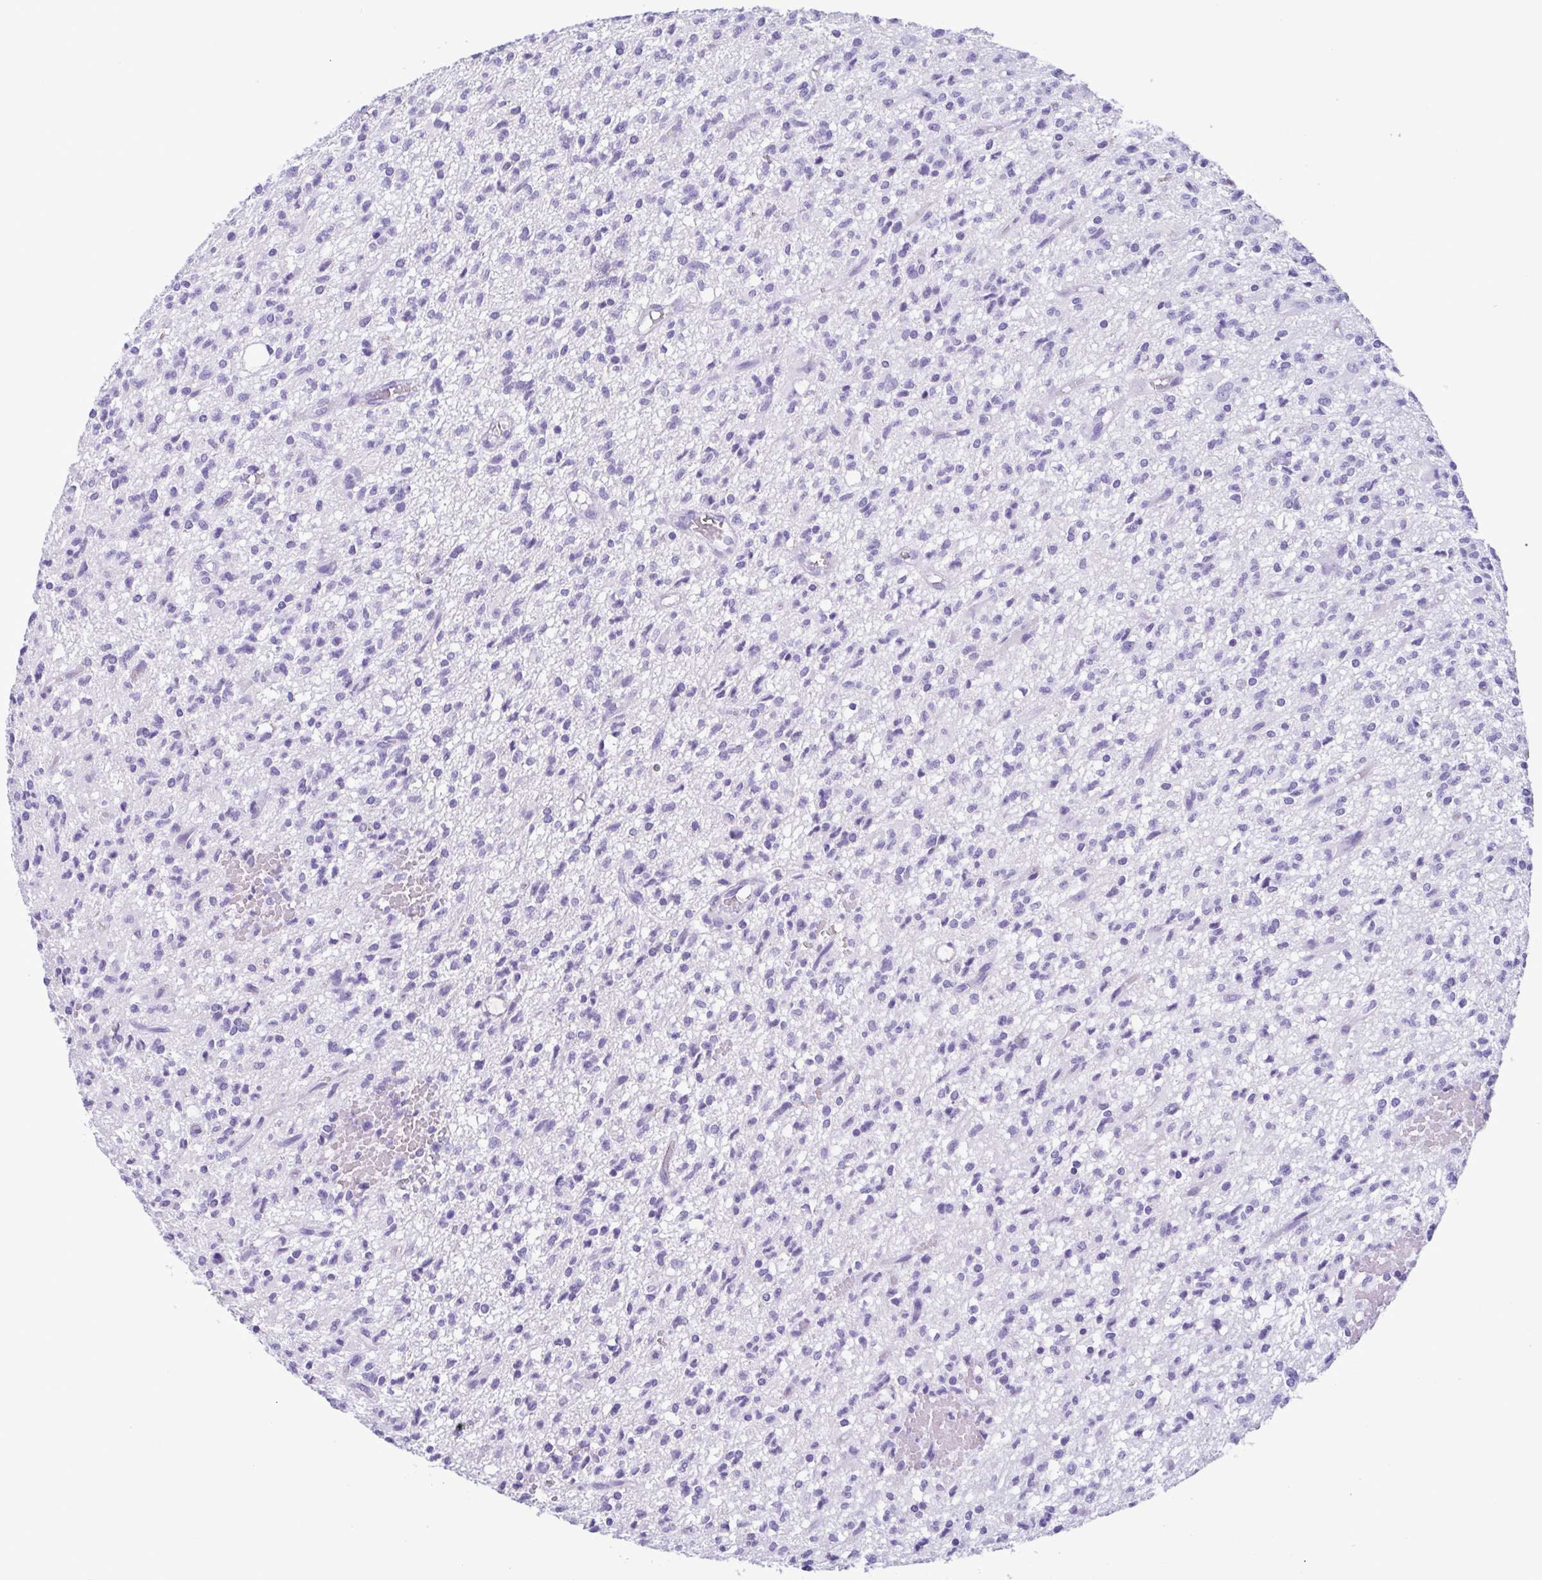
{"staining": {"intensity": "negative", "quantity": "none", "location": "none"}, "tissue": "glioma", "cell_type": "Tumor cells", "image_type": "cancer", "snomed": [{"axis": "morphology", "description": "Glioma, malignant, Low grade"}, {"axis": "topography", "description": "Brain"}], "caption": "Malignant low-grade glioma was stained to show a protein in brown. There is no significant expression in tumor cells.", "gene": "LTF", "patient": {"sex": "male", "age": 64}}